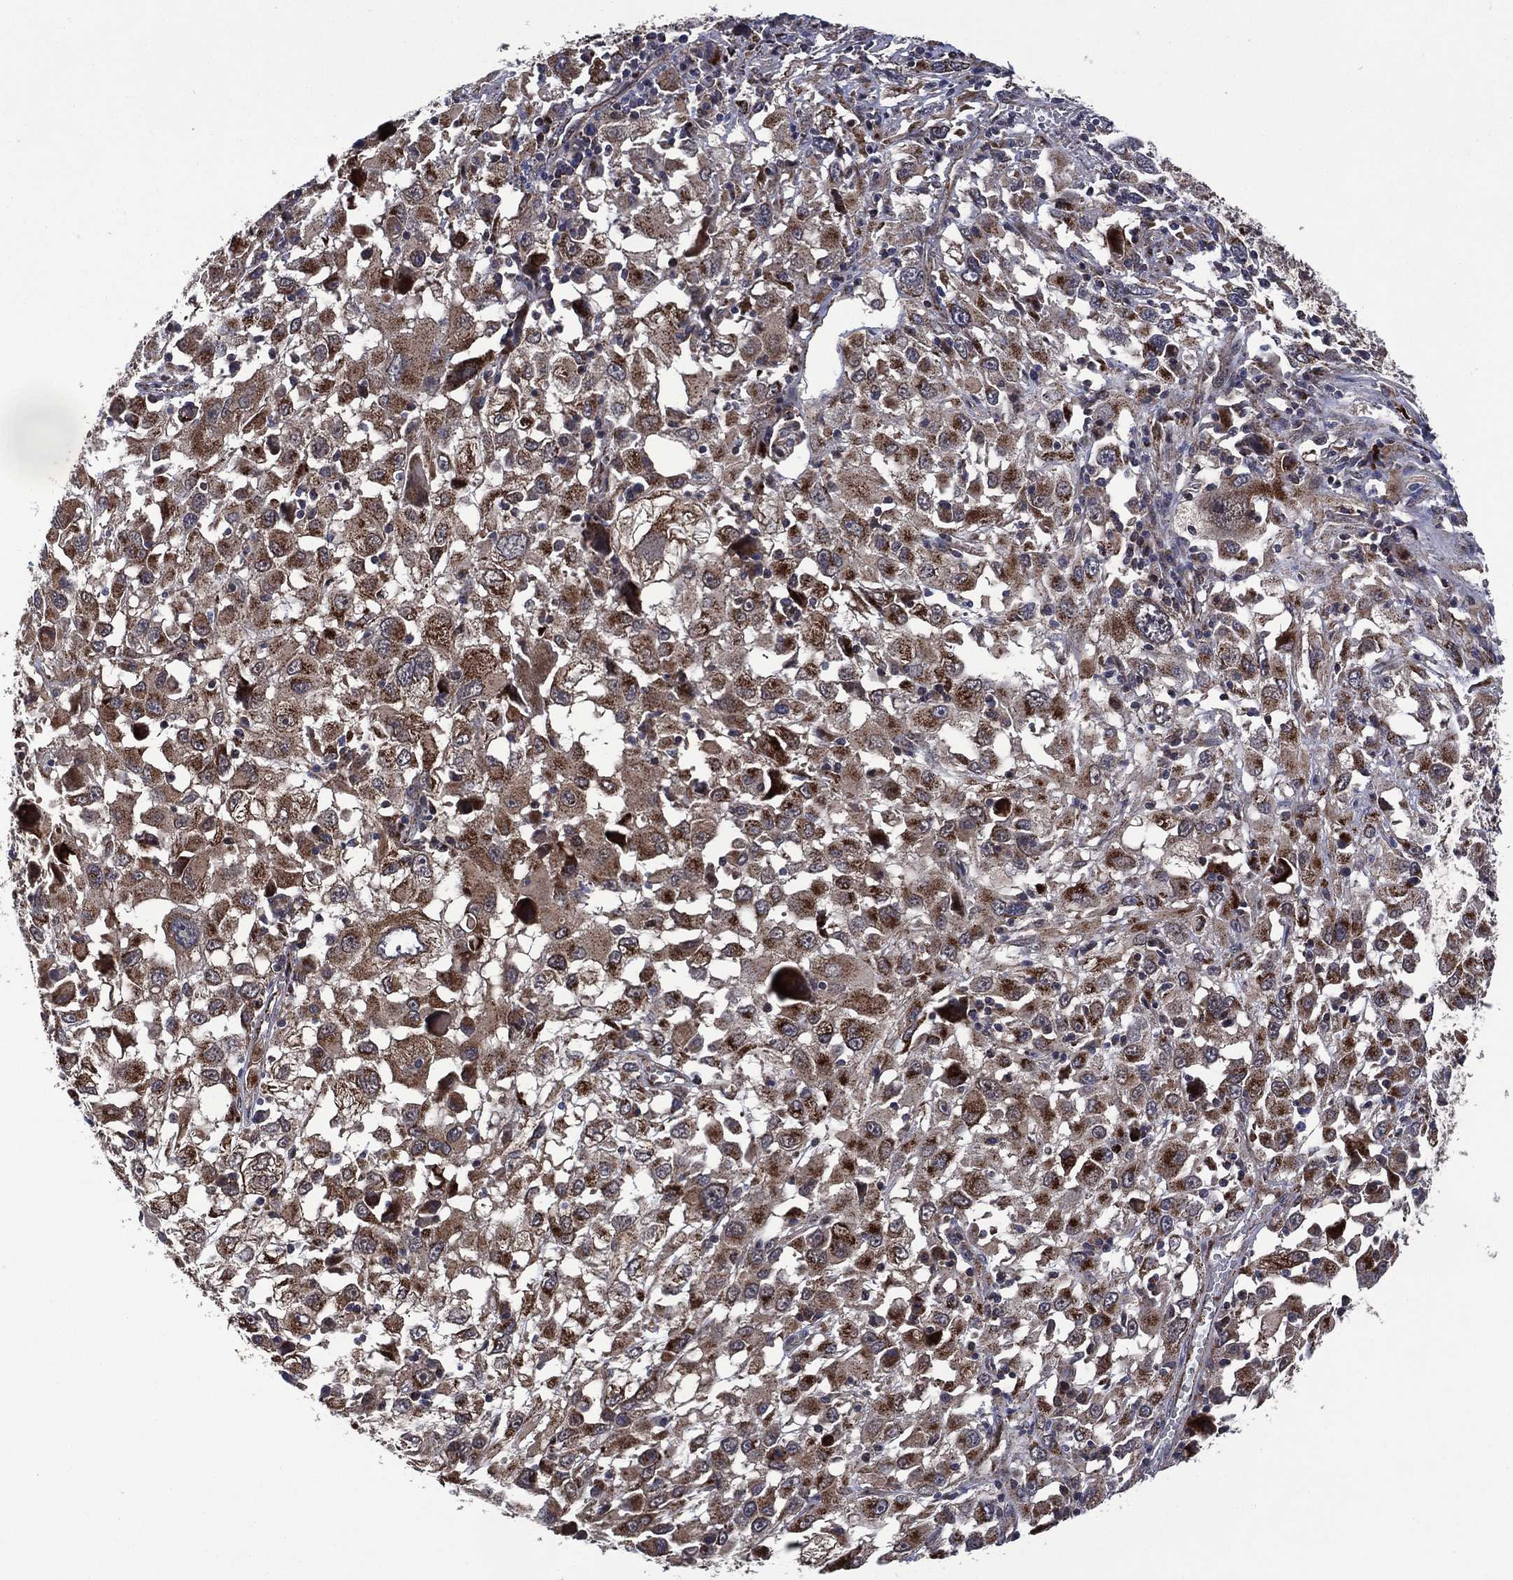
{"staining": {"intensity": "moderate", "quantity": "<25%", "location": "cytoplasmic/membranous"}, "tissue": "melanoma", "cell_type": "Tumor cells", "image_type": "cancer", "snomed": [{"axis": "morphology", "description": "Malignant melanoma, Metastatic site"}, {"axis": "topography", "description": "Soft tissue"}], "caption": "Brown immunohistochemical staining in human malignant melanoma (metastatic site) displays moderate cytoplasmic/membranous positivity in approximately <25% of tumor cells. (DAB (3,3'-diaminobenzidine) IHC with brightfield microscopy, high magnification).", "gene": "HTD2", "patient": {"sex": "male", "age": 50}}